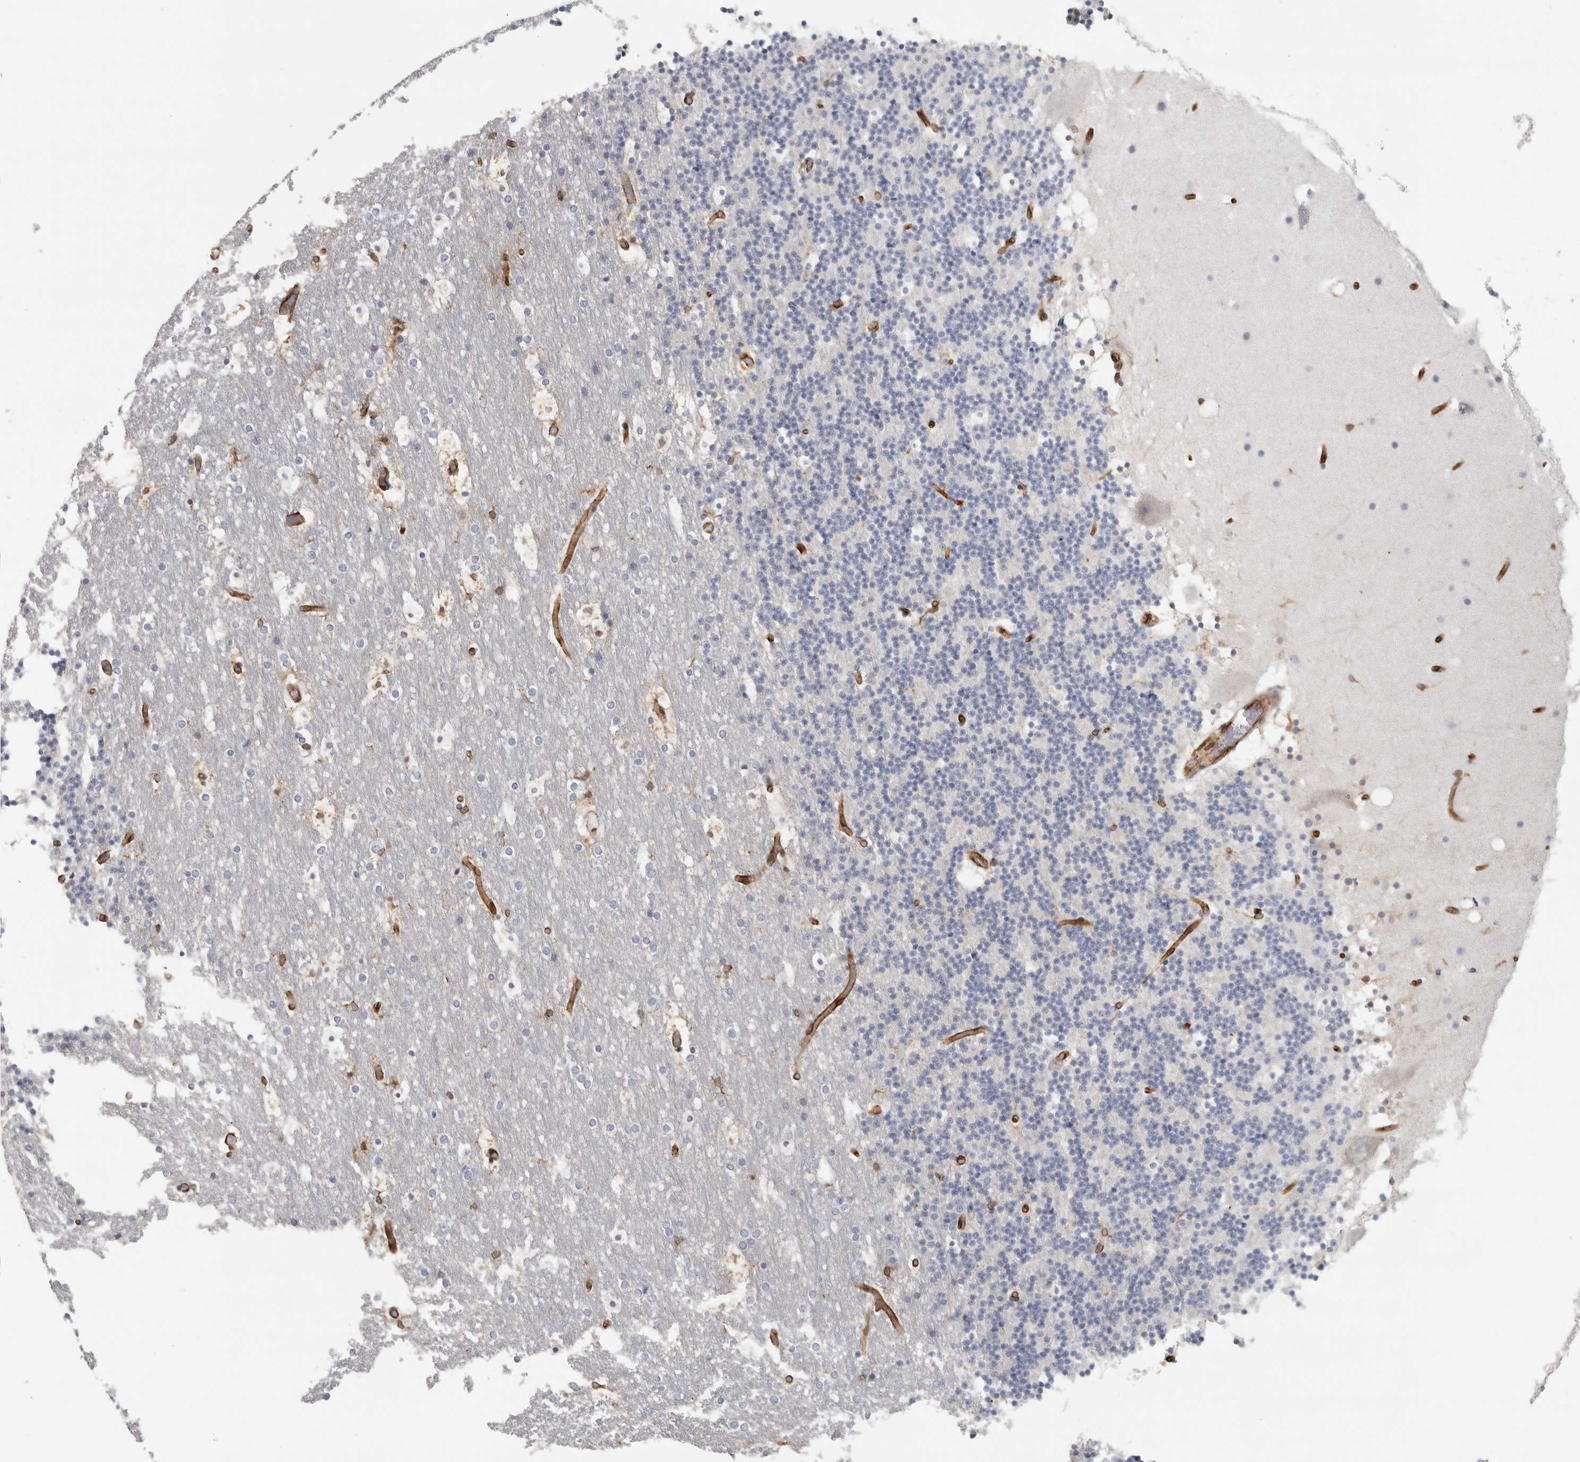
{"staining": {"intensity": "negative", "quantity": "none", "location": "none"}, "tissue": "cerebellum", "cell_type": "Cells in granular layer", "image_type": "normal", "snomed": [{"axis": "morphology", "description": "Normal tissue, NOS"}, {"axis": "topography", "description": "Cerebellum"}], "caption": "Unremarkable cerebellum was stained to show a protein in brown. There is no significant expression in cells in granular layer.", "gene": "HLA", "patient": {"sex": "male", "age": 57}}